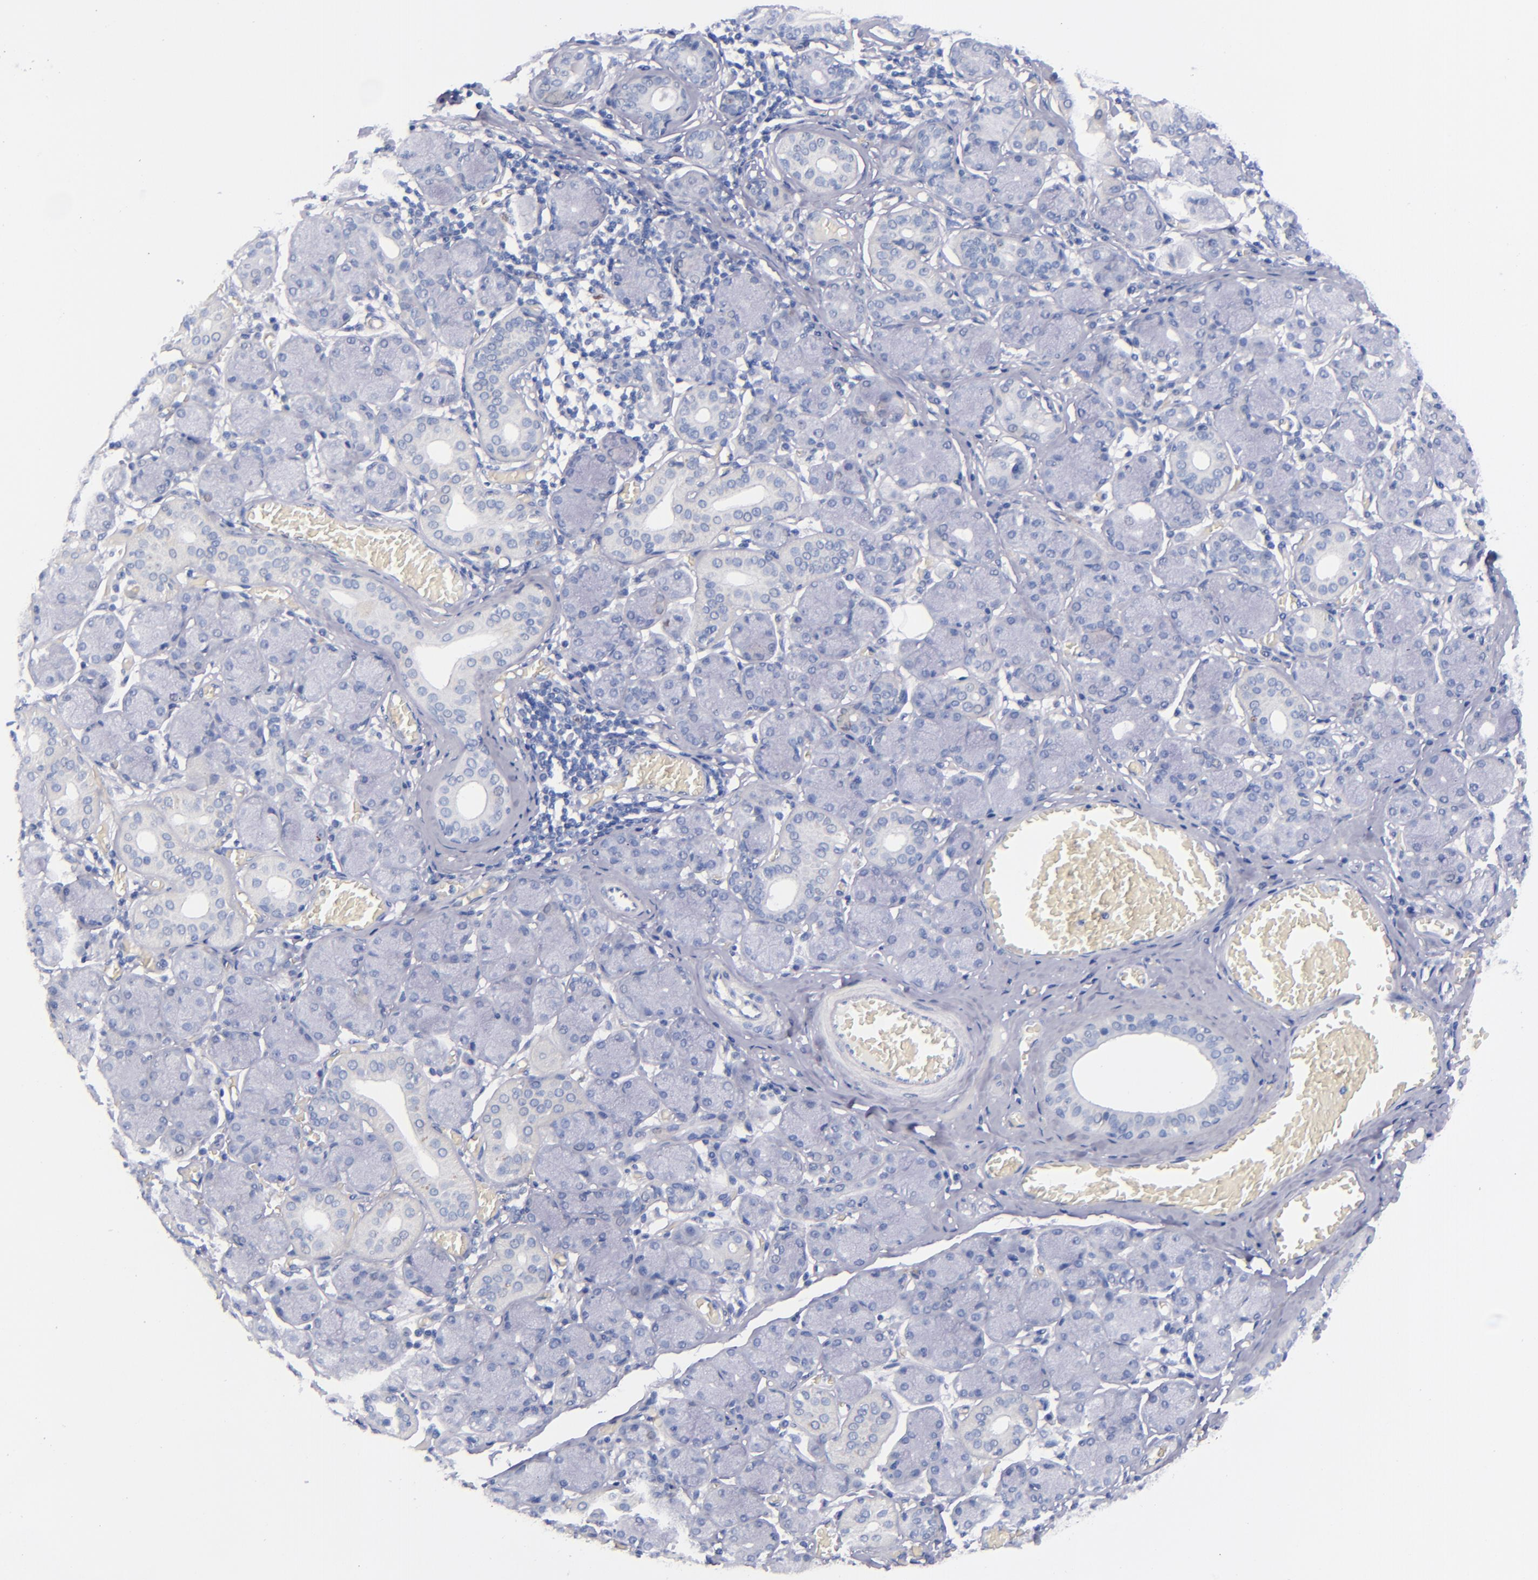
{"staining": {"intensity": "negative", "quantity": "none", "location": "none"}, "tissue": "salivary gland", "cell_type": "Glandular cells", "image_type": "normal", "snomed": [{"axis": "morphology", "description": "Normal tissue, NOS"}, {"axis": "topography", "description": "Salivary gland"}], "caption": "Histopathology image shows no protein positivity in glandular cells of normal salivary gland. (Stains: DAB (3,3'-diaminobenzidine) IHC with hematoxylin counter stain, Microscopy: brightfield microscopy at high magnification).", "gene": "MCM7", "patient": {"sex": "female", "age": 24}}